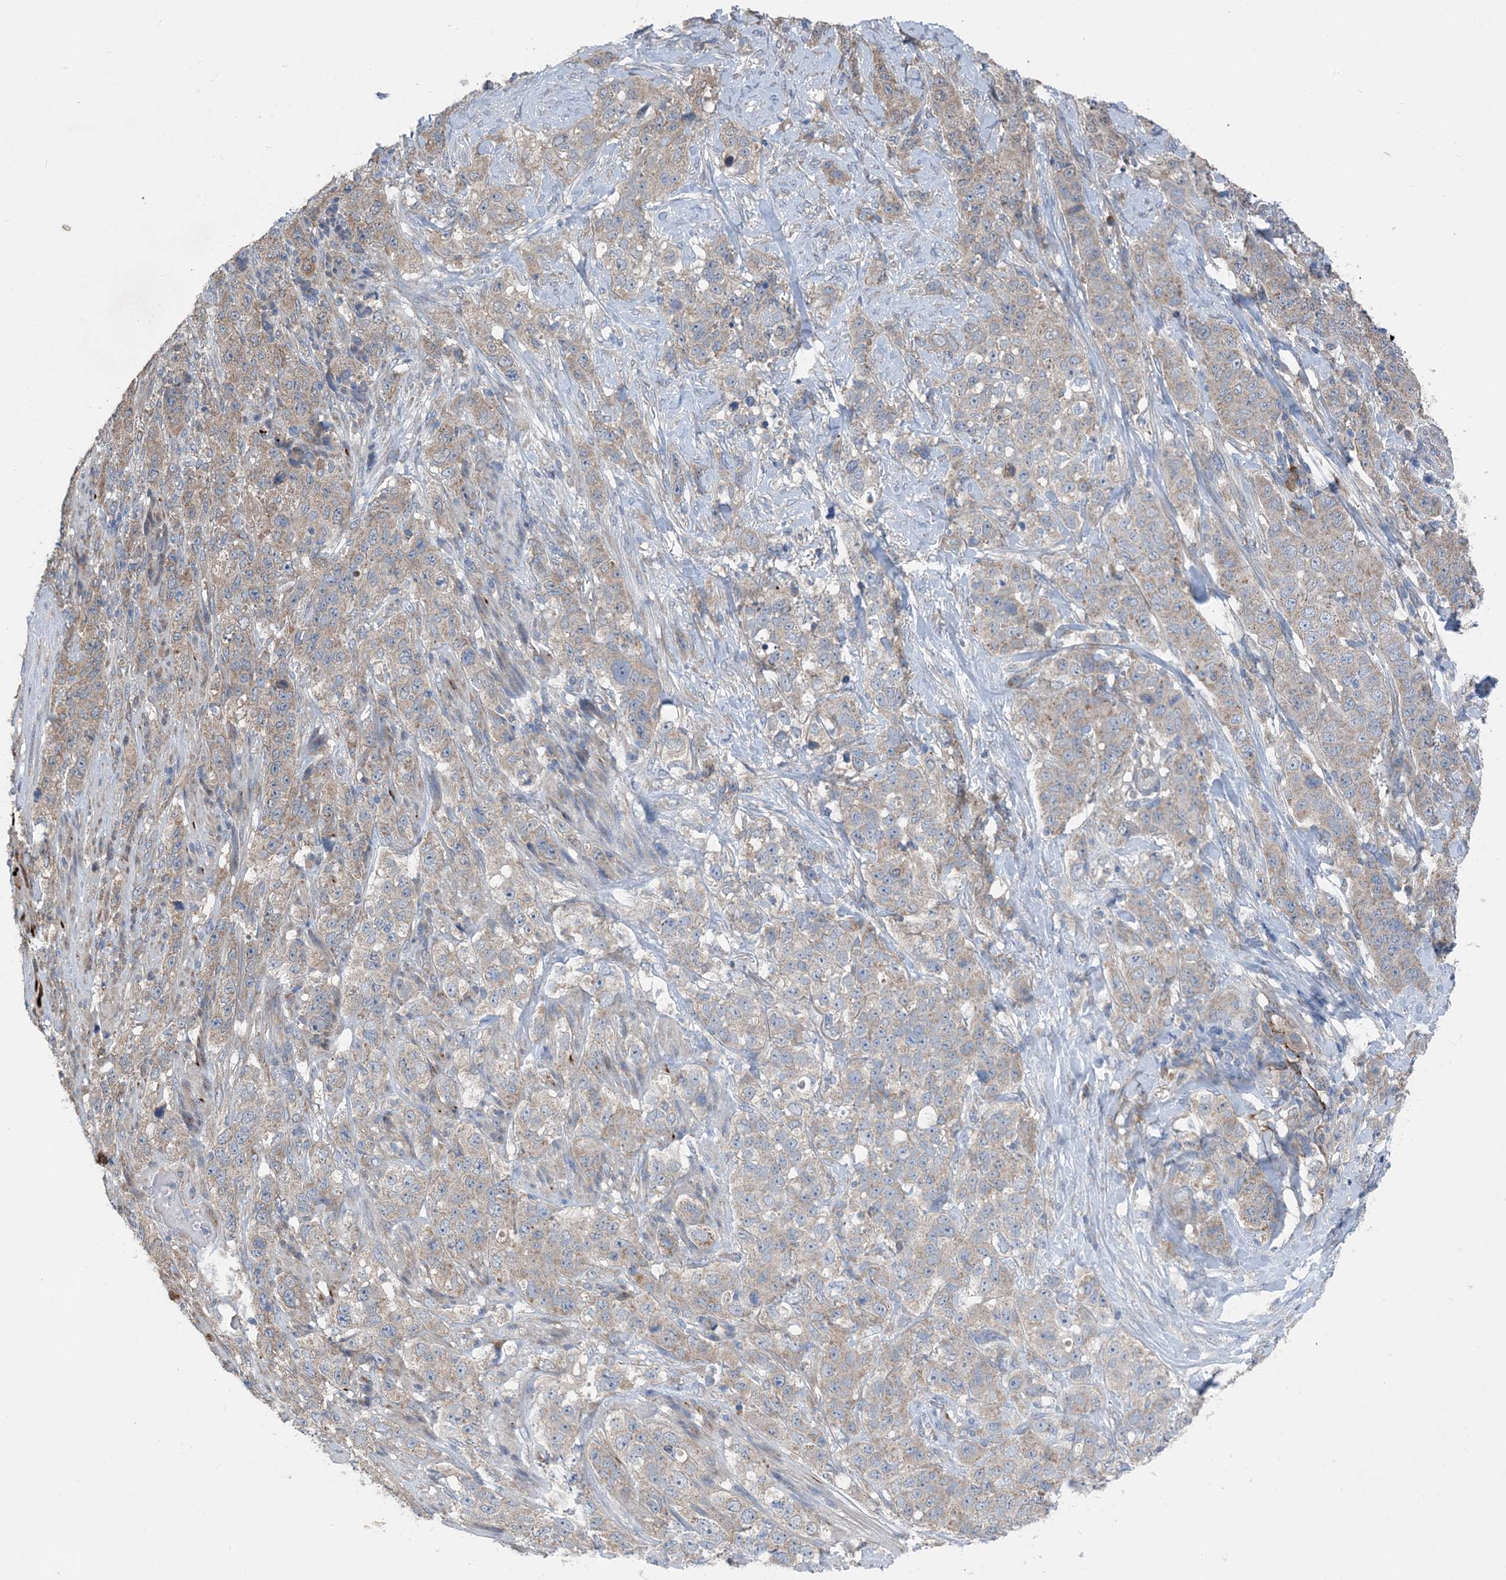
{"staining": {"intensity": "weak", "quantity": "25%-75%", "location": "cytoplasmic/membranous"}, "tissue": "stomach cancer", "cell_type": "Tumor cells", "image_type": "cancer", "snomed": [{"axis": "morphology", "description": "Adenocarcinoma, NOS"}, {"axis": "topography", "description": "Stomach"}], "caption": "A micrograph of adenocarcinoma (stomach) stained for a protein exhibits weak cytoplasmic/membranous brown staining in tumor cells. The staining was performed using DAB (3,3'-diaminobenzidine), with brown indicating positive protein expression. Nuclei are stained blue with hematoxylin.", "gene": "DHX30", "patient": {"sex": "male", "age": 48}}